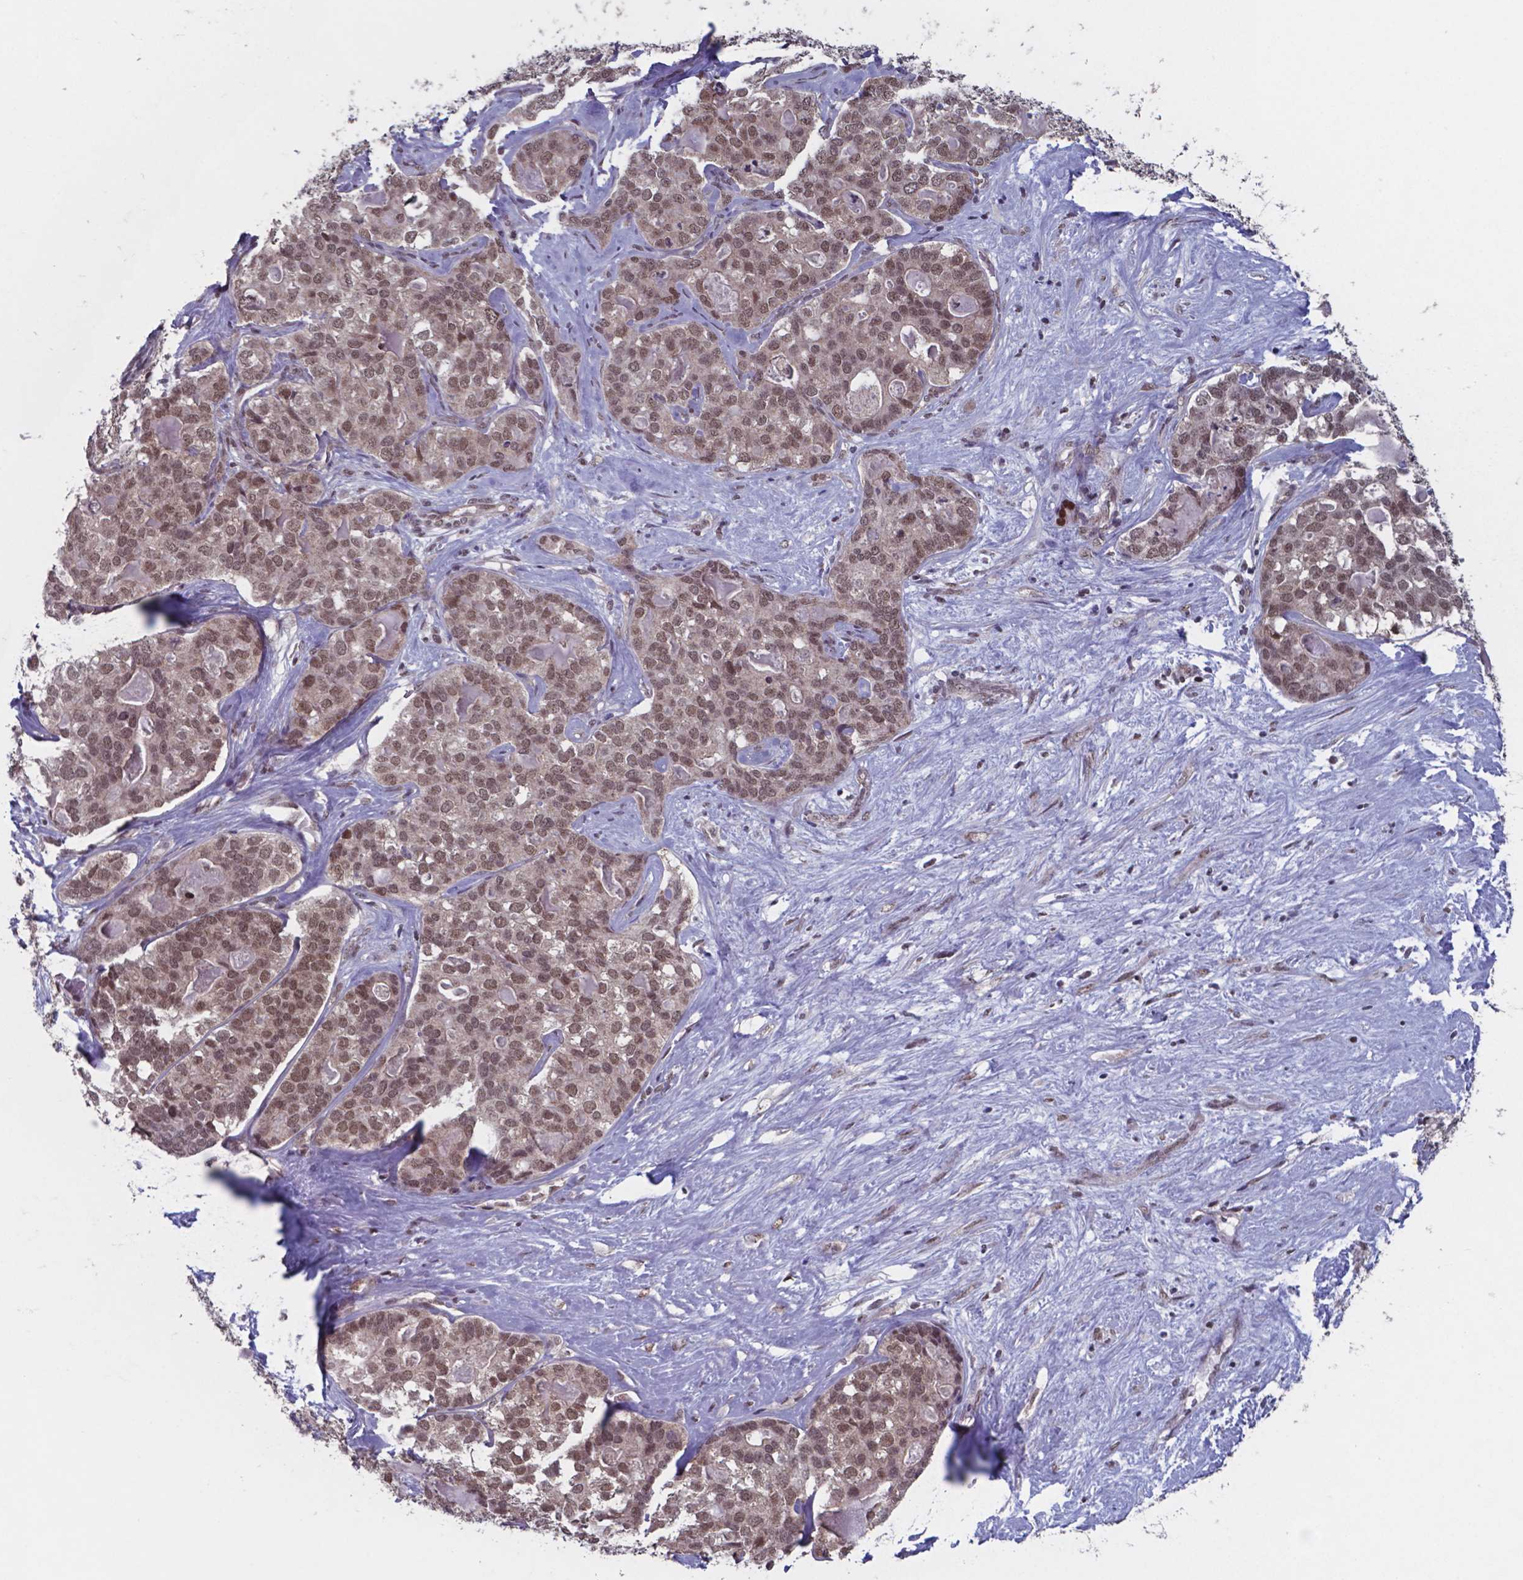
{"staining": {"intensity": "moderate", "quantity": ">75%", "location": "nuclear"}, "tissue": "liver cancer", "cell_type": "Tumor cells", "image_type": "cancer", "snomed": [{"axis": "morphology", "description": "Cholangiocarcinoma"}, {"axis": "topography", "description": "Liver"}], "caption": "Moderate nuclear protein expression is appreciated in about >75% of tumor cells in cholangiocarcinoma (liver).", "gene": "UBA1", "patient": {"sex": "male", "age": 56}}